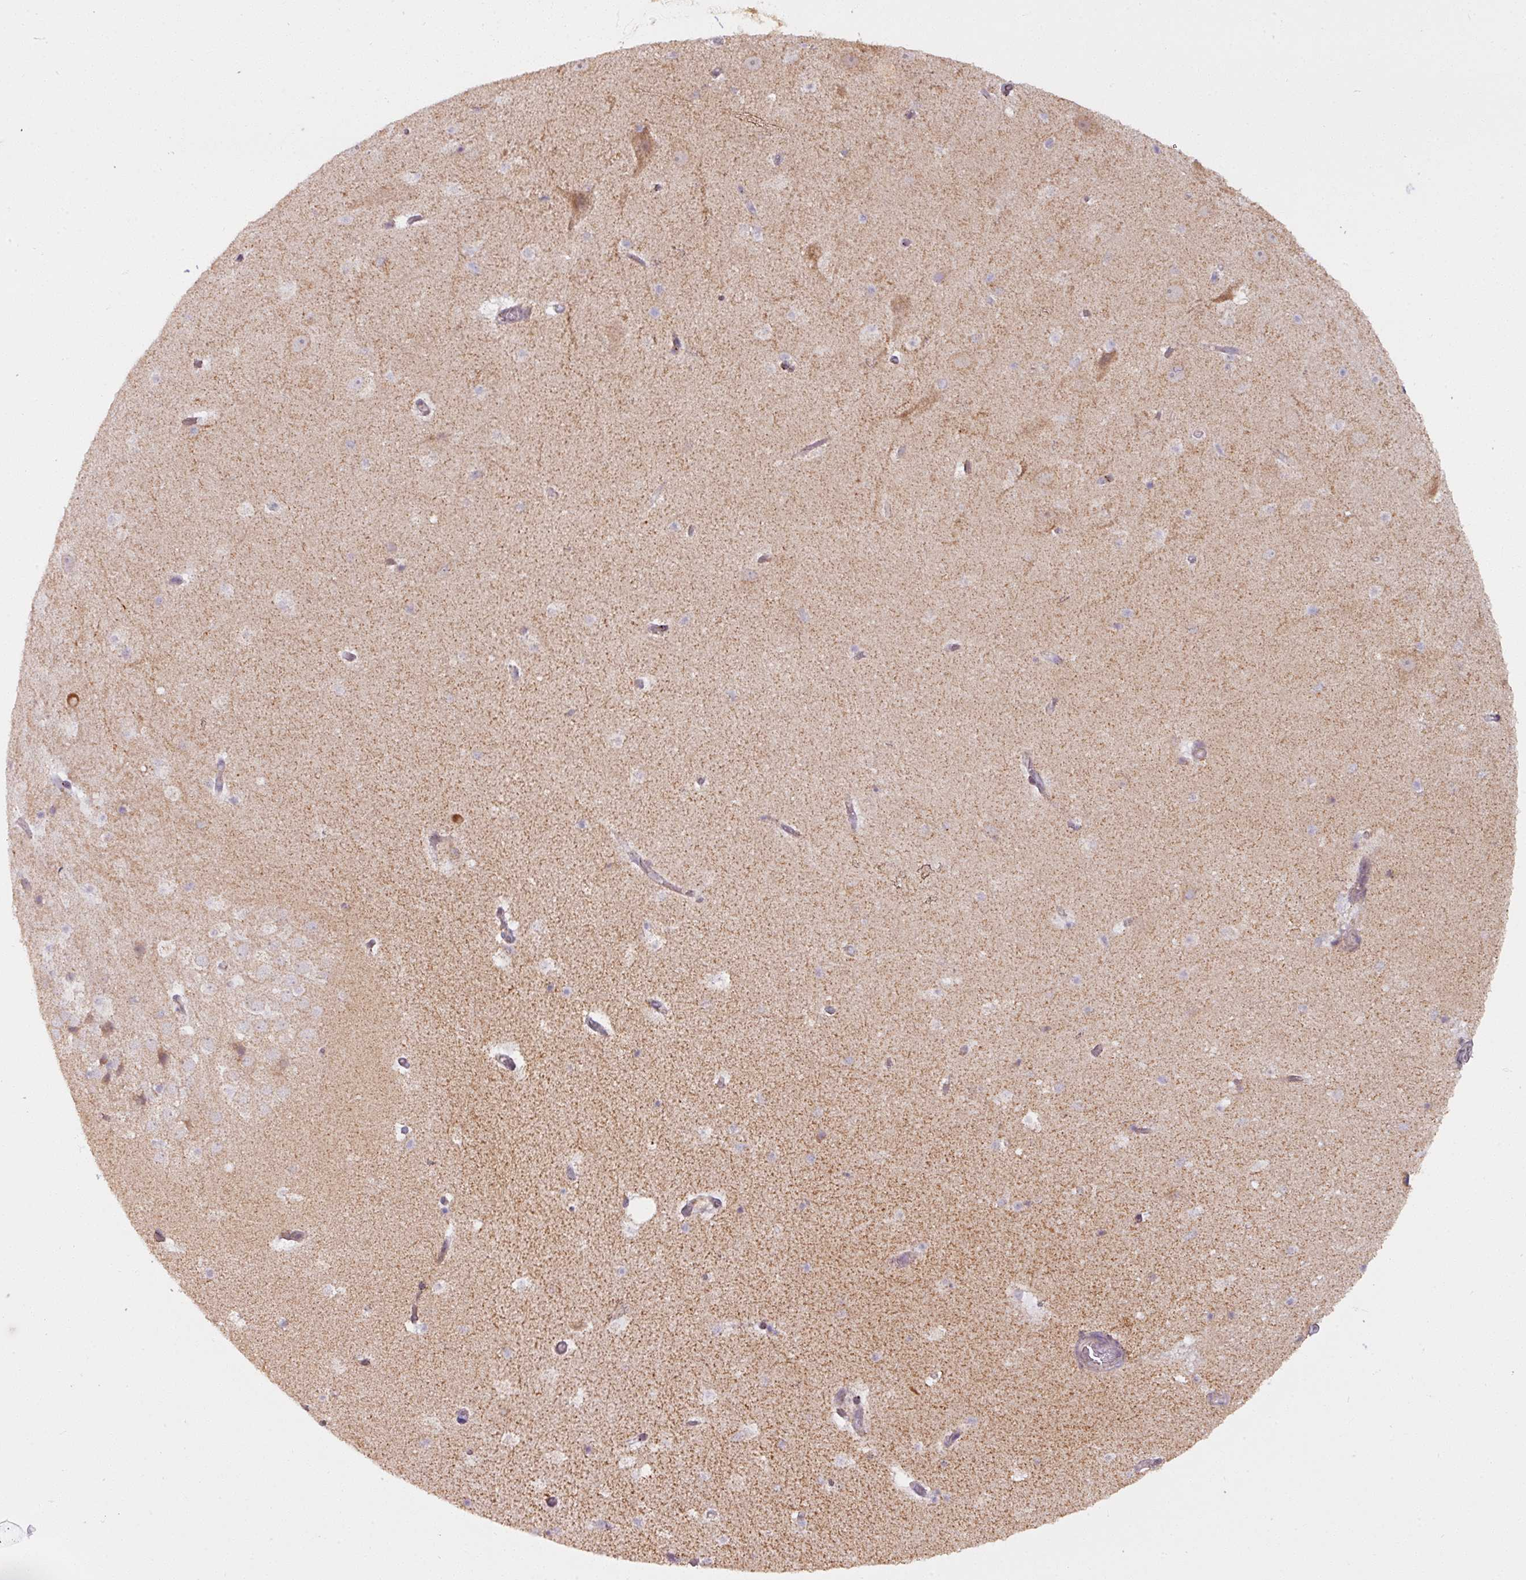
{"staining": {"intensity": "weak", "quantity": "<25%", "location": "cytoplasmic/membranous"}, "tissue": "hippocampus", "cell_type": "Glial cells", "image_type": "normal", "snomed": [{"axis": "morphology", "description": "Normal tissue, NOS"}, {"axis": "topography", "description": "Hippocampus"}], "caption": "High power microscopy histopathology image of an immunohistochemistry photomicrograph of unremarkable hippocampus, revealing no significant expression in glial cells. Nuclei are stained in blue.", "gene": "MAGT1", "patient": {"sex": "male", "age": 37}}